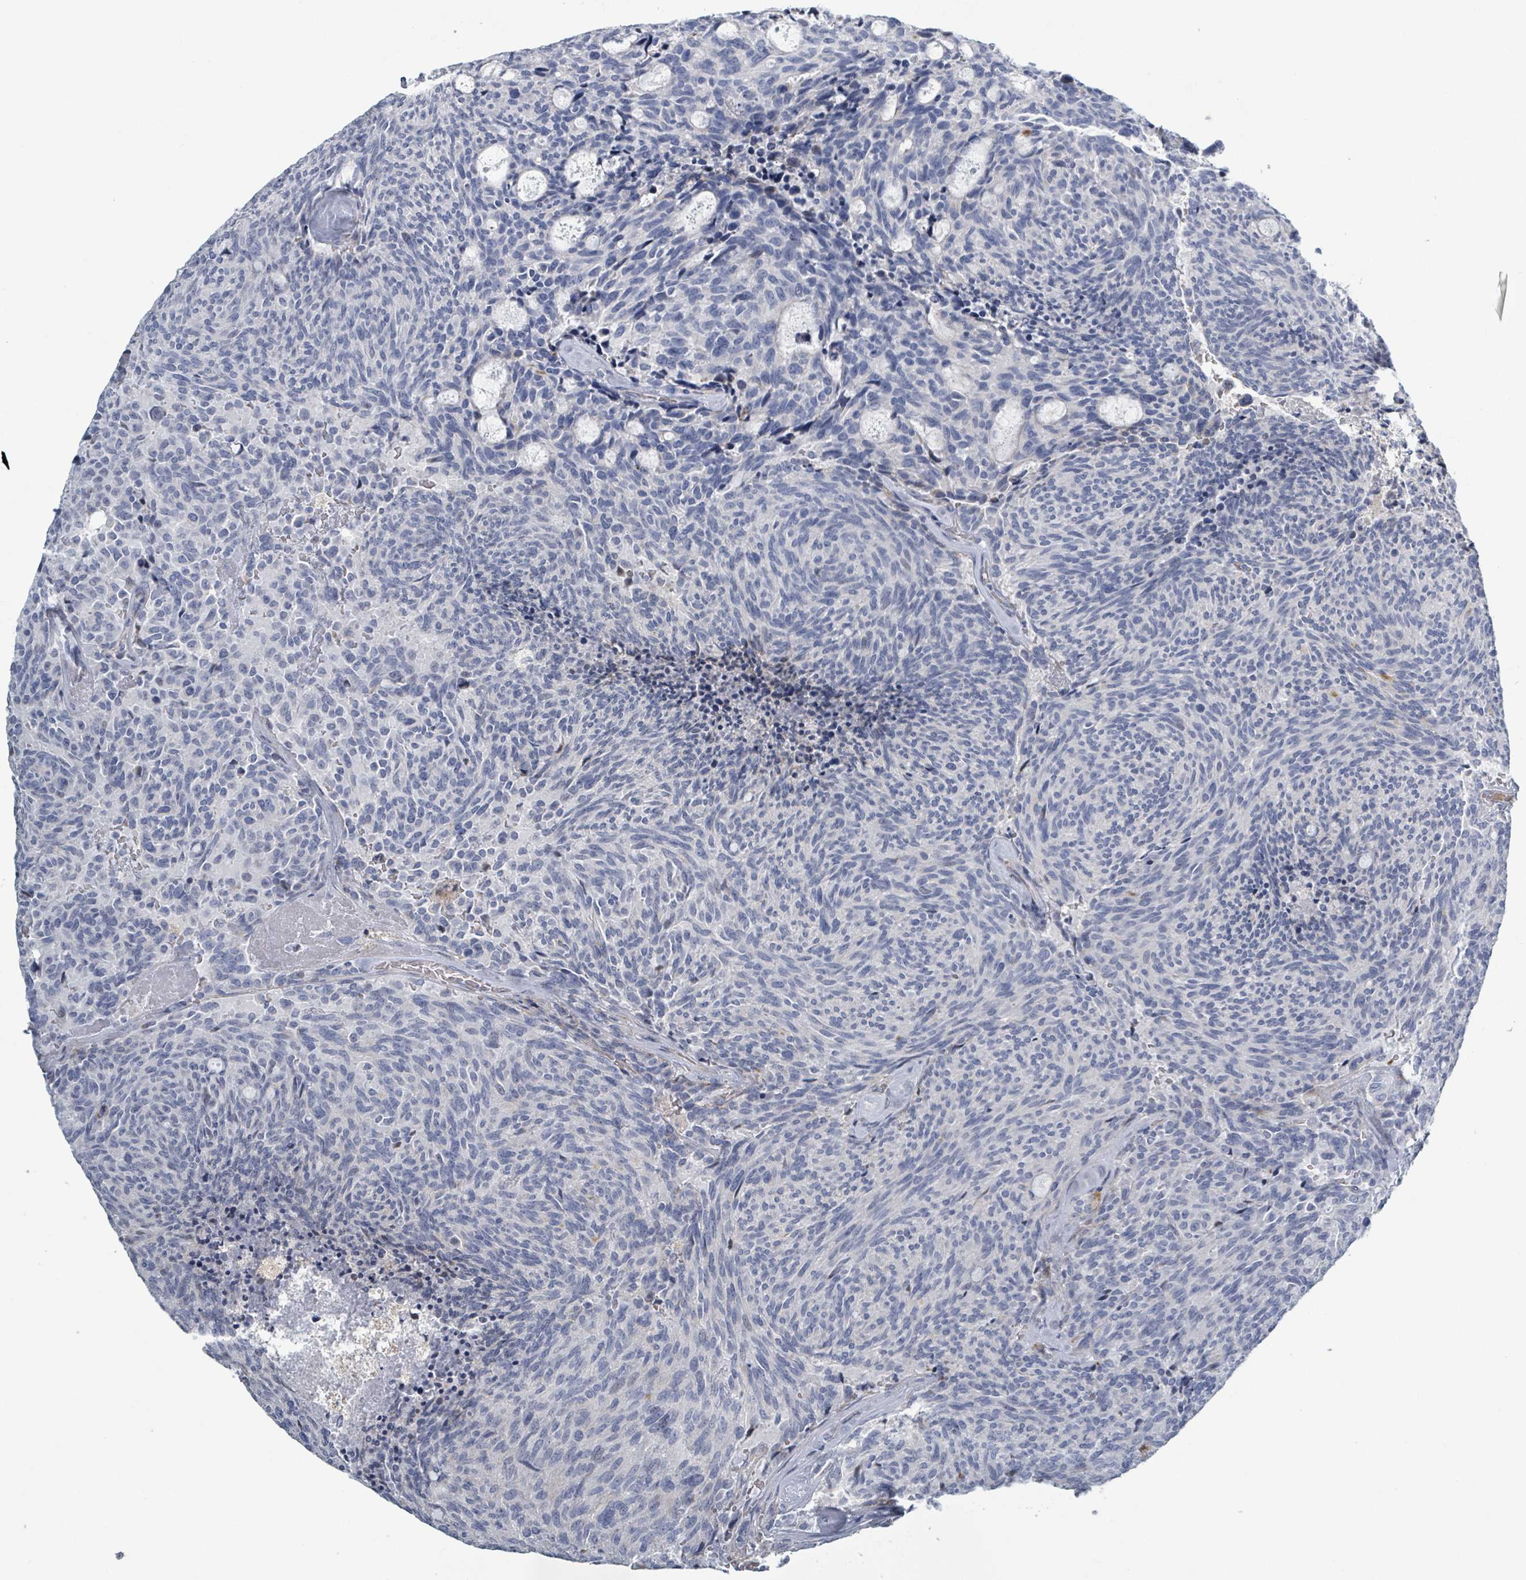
{"staining": {"intensity": "negative", "quantity": "none", "location": "none"}, "tissue": "carcinoid", "cell_type": "Tumor cells", "image_type": "cancer", "snomed": [{"axis": "morphology", "description": "Carcinoid, malignant, NOS"}, {"axis": "topography", "description": "Pancreas"}], "caption": "Carcinoid was stained to show a protein in brown. There is no significant positivity in tumor cells.", "gene": "RAB33B", "patient": {"sex": "female", "age": 54}}